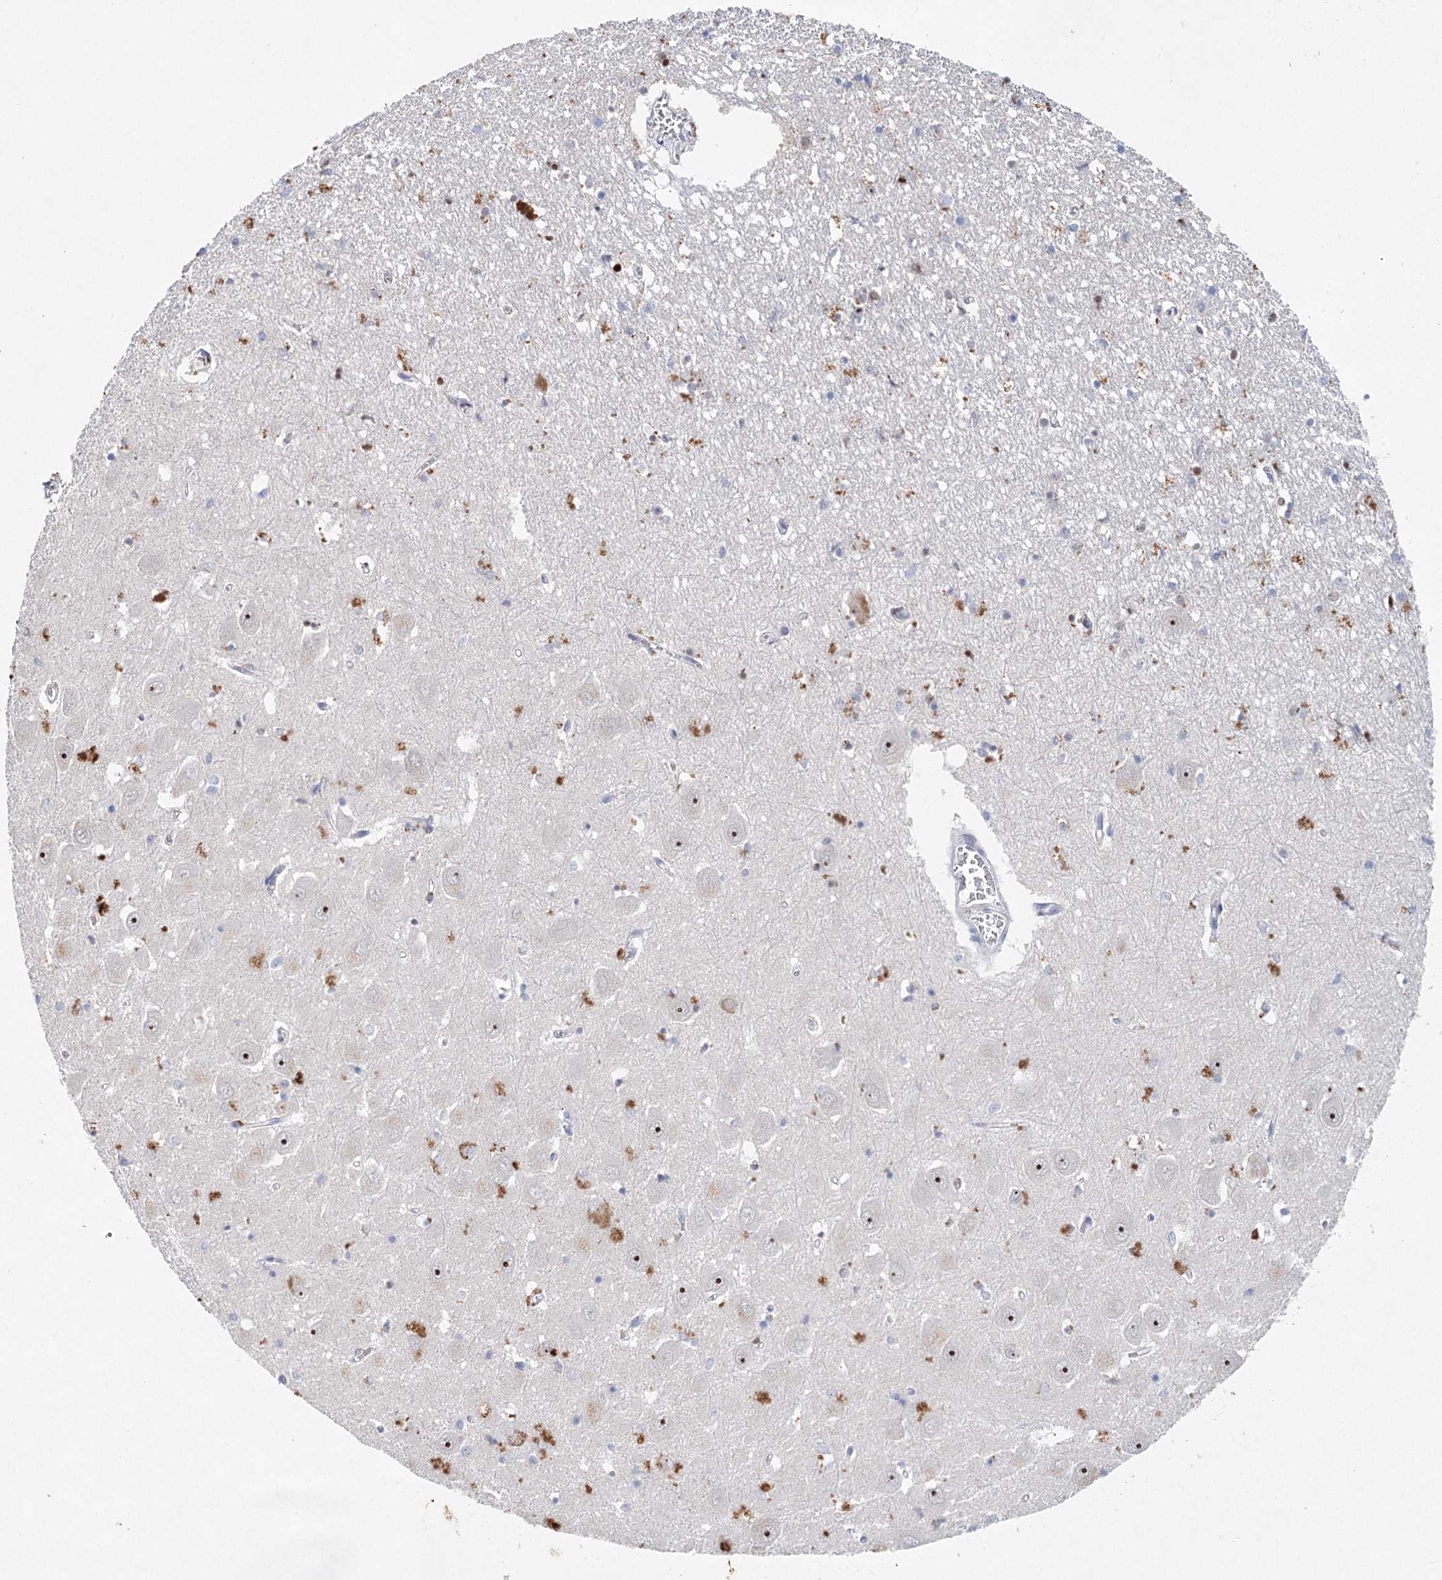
{"staining": {"intensity": "moderate", "quantity": "<25%", "location": "cytoplasmic/membranous"}, "tissue": "hippocampus", "cell_type": "Glial cells", "image_type": "normal", "snomed": [{"axis": "morphology", "description": "Normal tissue, NOS"}, {"axis": "topography", "description": "Hippocampus"}], "caption": "Moderate cytoplasmic/membranous expression is present in approximately <25% of glial cells in unremarkable hippocampus.", "gene": "XPO6", "patient": {"sex": "male", "age": 70}}